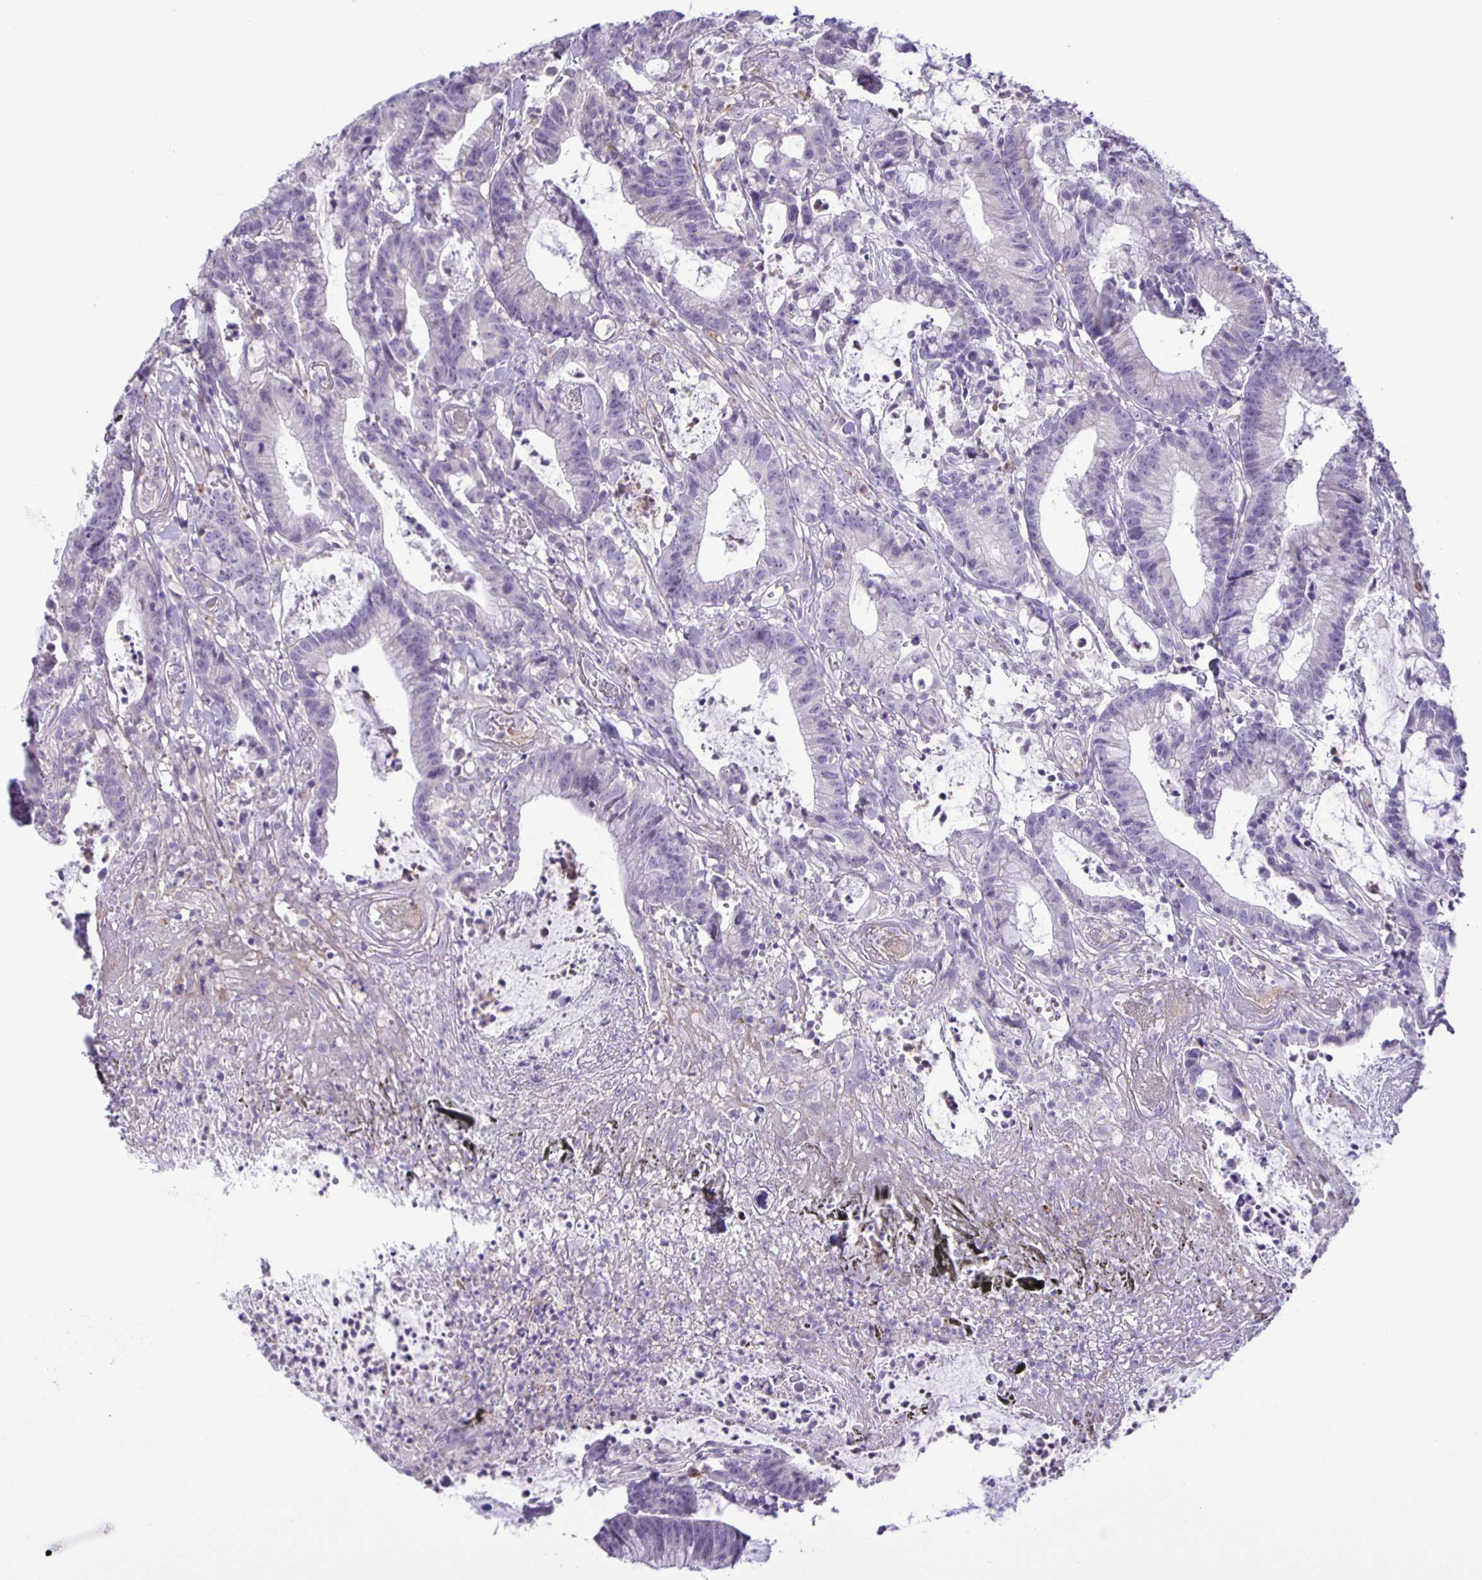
{"staining": {"intensity": "negative", "quantity": "none", "location": "none"}, "tissue": "colorectal cancer", "cell_type": "Tumor cells", "image_type": "cancer", "snomed": [{"axis": "morphology", "description": "Adenocarcinoma, NOS"}, {"axis": "topography", "description": "Colon"}], "caption": "The micrograph demonstrates no significant expression in tumor cells of colorectal cancer (adenocarcinoma).", "gene": "ADCK1", "patient": {"sex": "female", "age": 78}}